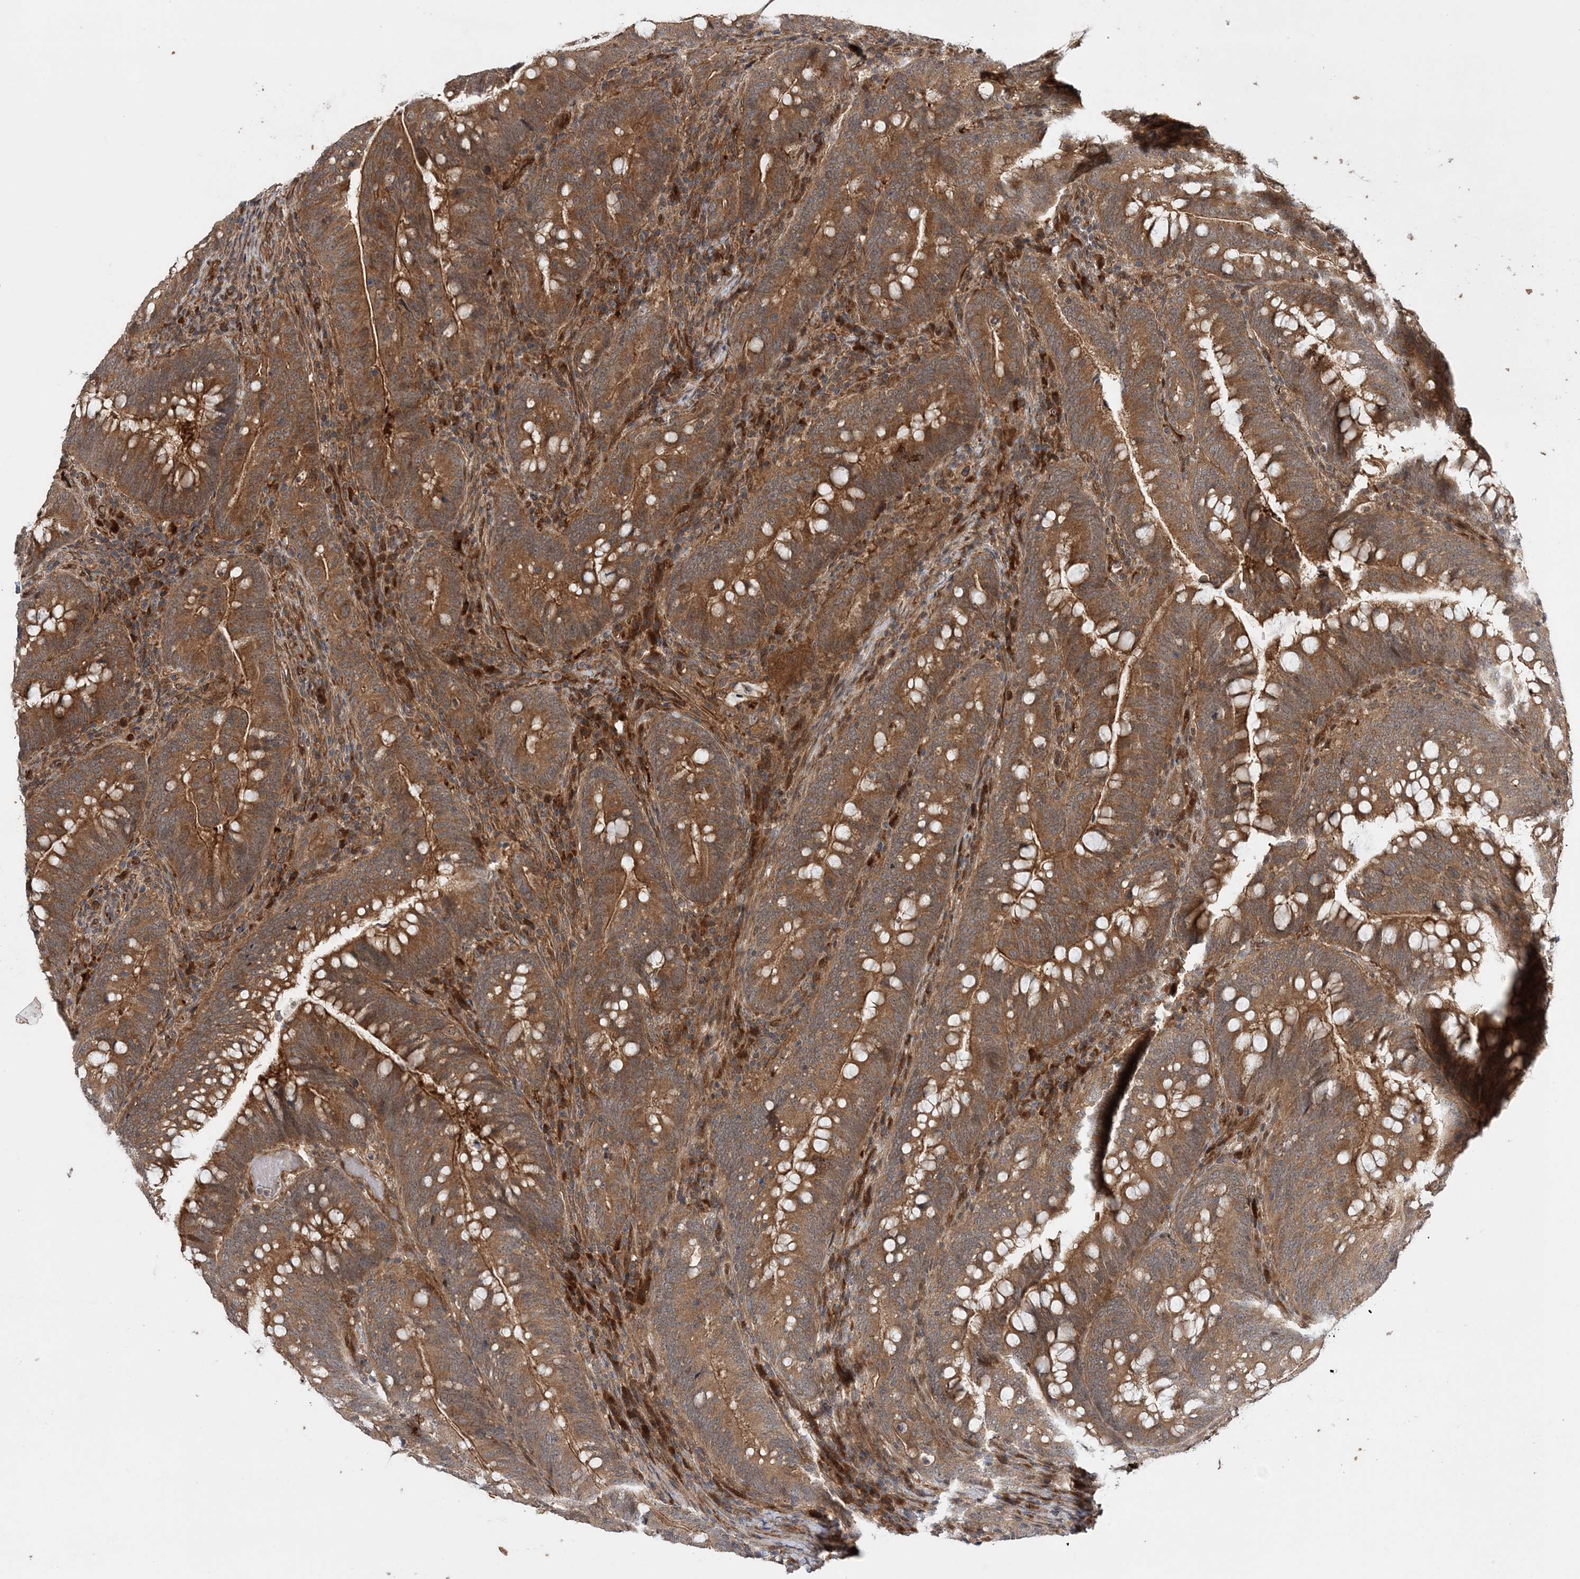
{"staining": {"intensity": "moderate", "quantity": ">75%", "location": "cytoplasmic/membranous"}, "tissue": "colorectal cancer", "cell_type": "Tumor cells", "image_type": "cancer", "snomed": [{"axis": "morphology", "description": "Adenocarcinoma, NOS"}, {"axis": "topography", "description": "Colon"}], "caption": "The immunohistochemical stain highlights moderate cytoplasmic/membranous positivity in tumor cells of colorectal cancer (adenocarcinoma) tissue. The staining was performed using DAB (3,3'-diaminobenzidine), with brown indicating positive protein expression. Nuclei are stained blue with hematoxylin.", "gene": "UBTD2", "patient": {"sex": "female", "age": 66}}